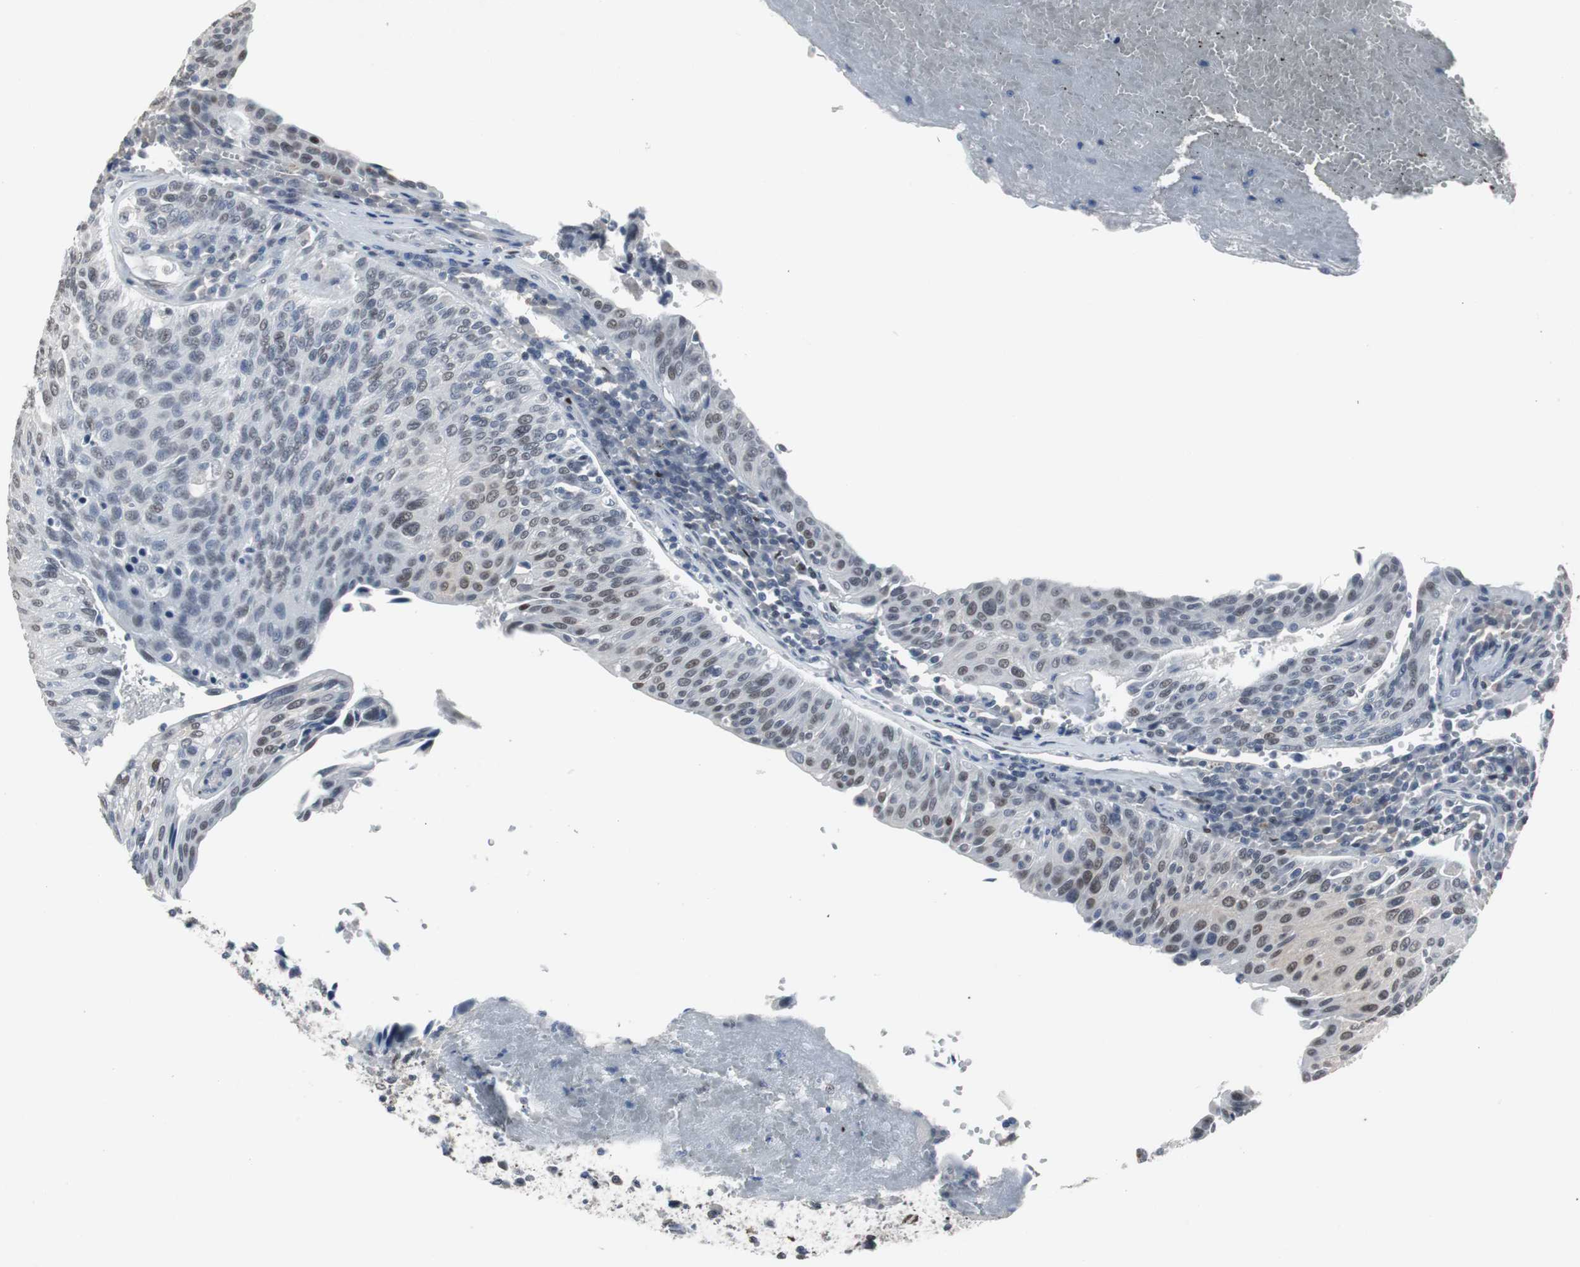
{"staining": {"intensity": "moderate", "quantity": ">75%", "location": "nuclear"}, "tissue": "urothelial cancer", "cell_type": "Tumor cells", "image_type": "cancer", "snomed": [{"axis": "morphology", "description": "Urothelial carcinoma, High grade"}, {"axis": "topography", "description": "Urinary bladder"}], "caption": "IHC staining of urothelial cancer, which demonstrates medium levels of moderate nuclear expression in approximately >75% of tumor cells indicating moderate nuclear protein expression. The staining was performed using DAB (brown) for protein detection and nuclei were counterstained in hematoxylin (blue).", "gene": "FOXP4", "patient": {"sex": "male", "age": 66}}